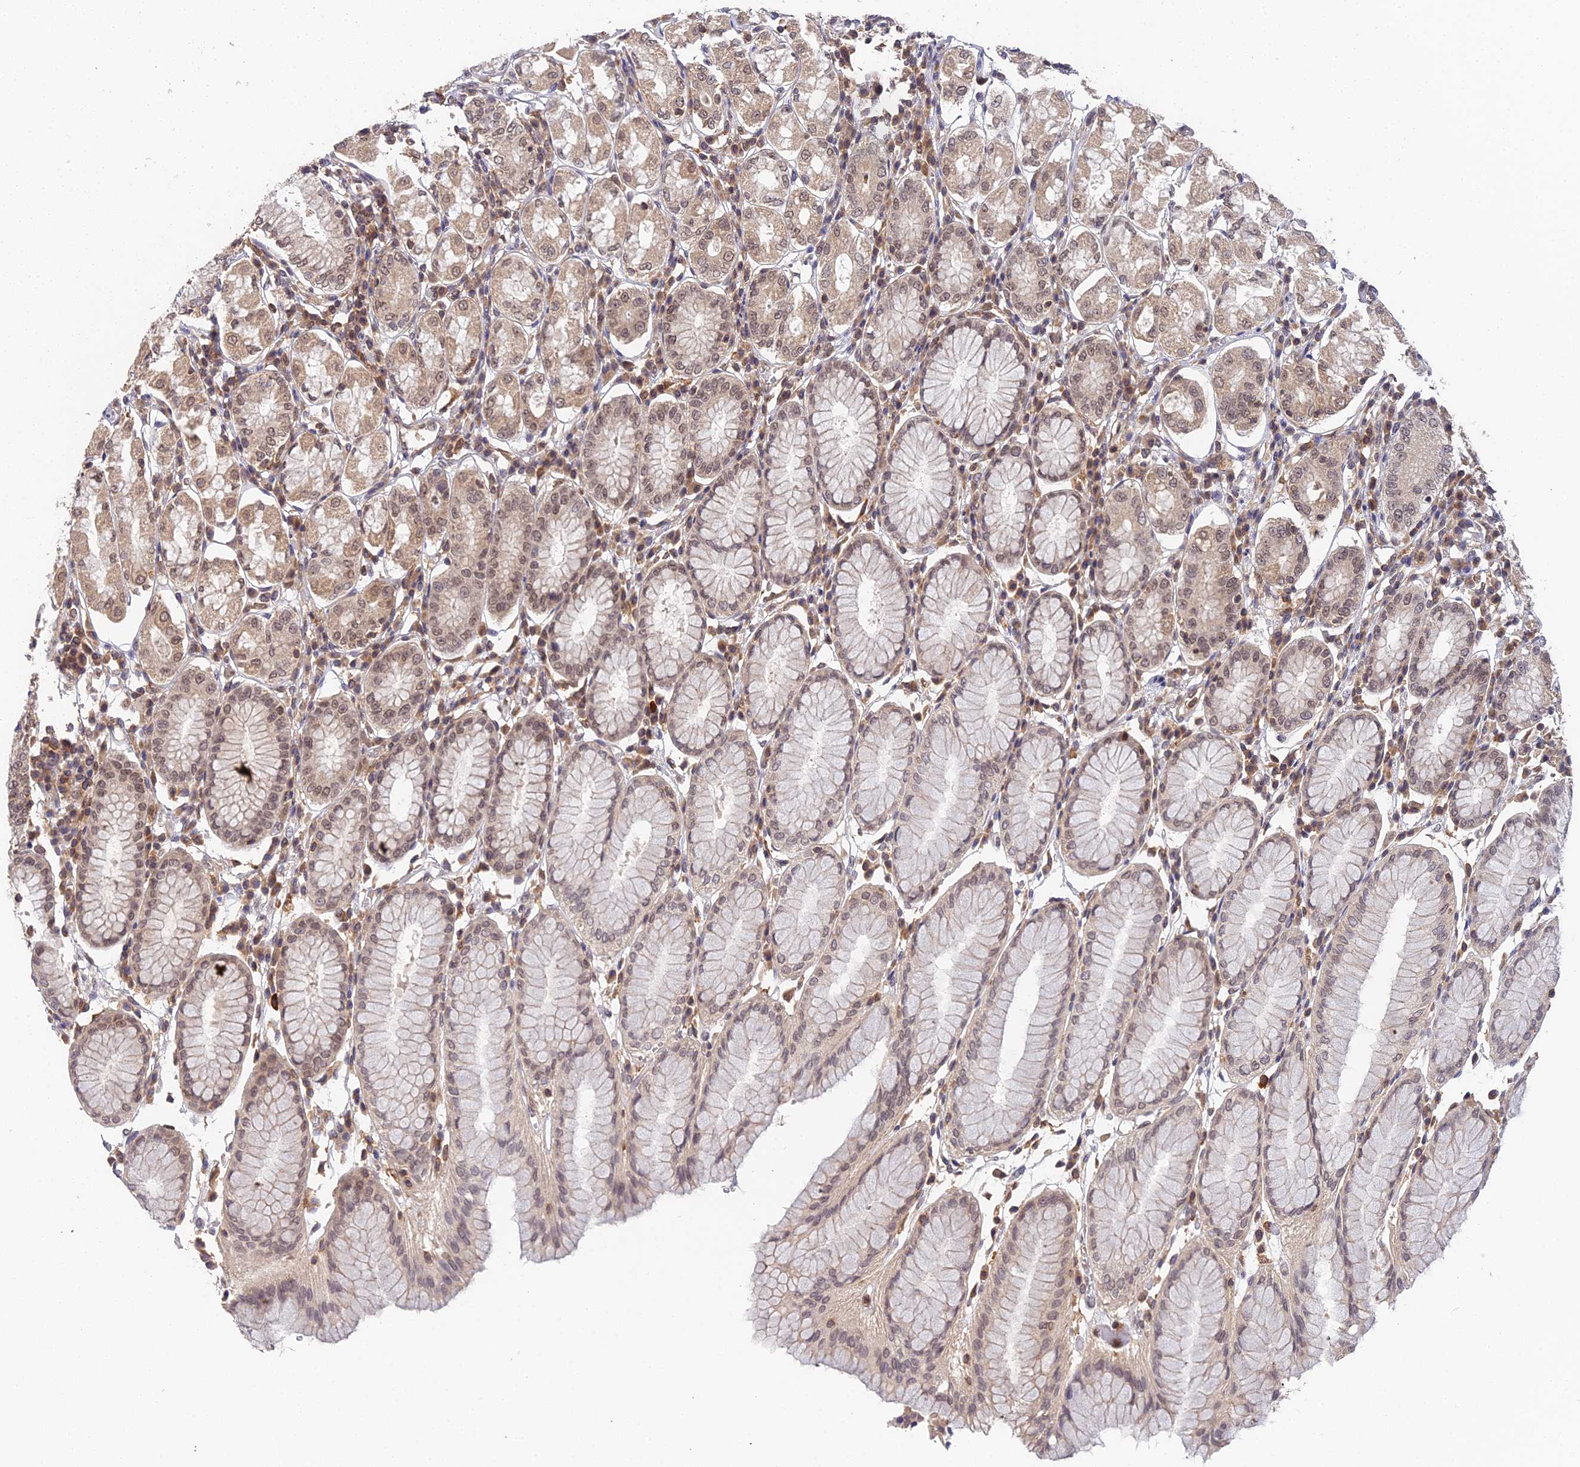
{"staining": {"intensity": "moderate", "quantity": ">75%", "location": "cytoplasmic/membranous,nuclear"}, "tissue": "stomach", "cell_type": "Glandular cells", "image_type": "normal", "snomed": [{"axis": "morphology", "description": "Normal tissue, NOS"}, {"axis": "topography", "description": "Stomach"}, {"axis": "topography", "description": "Stomach, lower"}], "caption": "Immunohistochemical staining of unremarkable stomach demonstrates medium levels of moderate cytoplasmic/membranous,nuclear positivity in approximately >75% of glandular cells.", "gene": "TPRX1", "patient": {"sex": "female", "age": 56}}